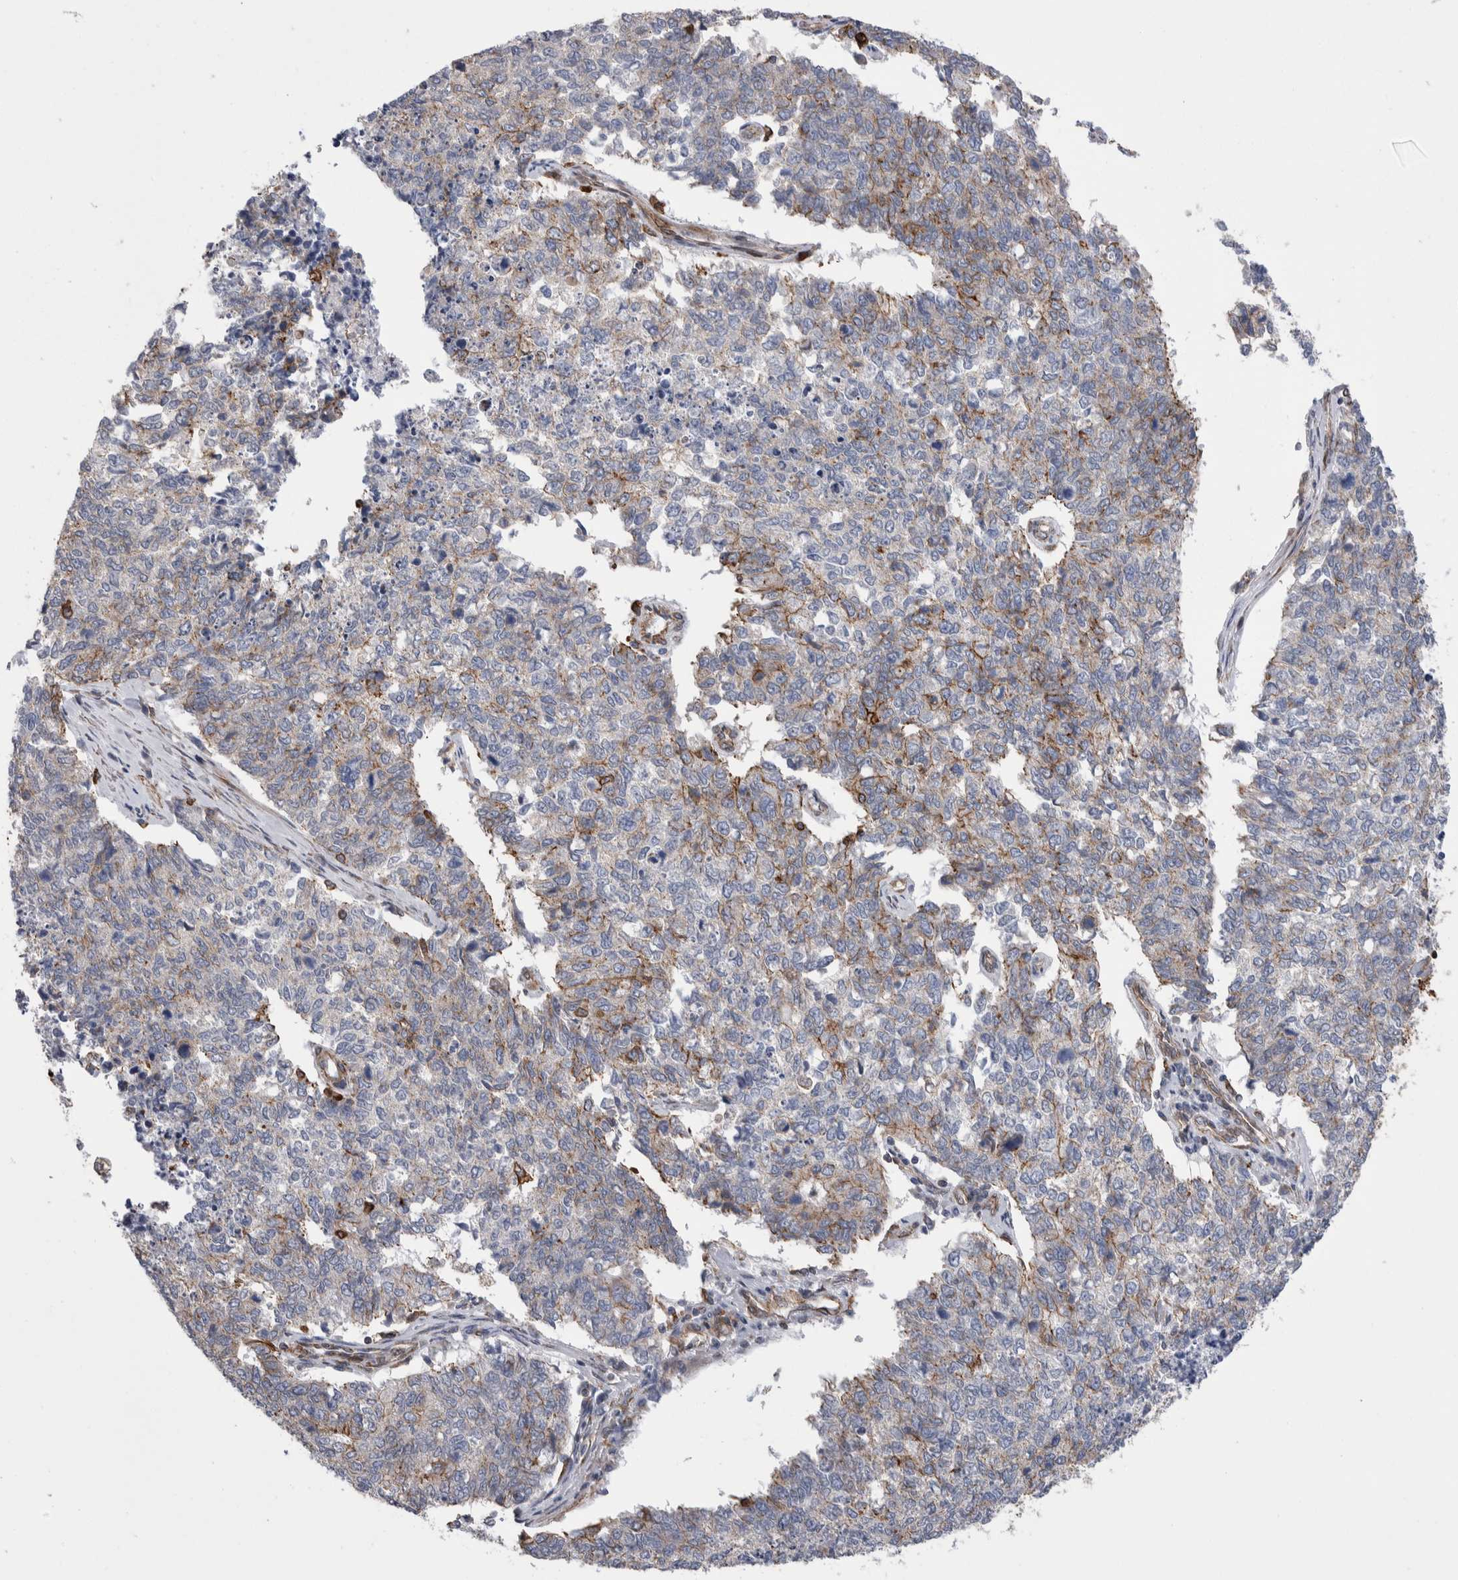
{"staining": {"intensity": "negative", "quantity": "none", "location": "none"}, "tissue": "cervical cancer", "cell_type": "Tumor cells", "image_type": "cancer", "snomed": [{"axis": "morphology", "description": "Squamous cell carcinoma, NOS"}, {"axis": "topography", "description": "Cervix"}], "caption": "High magnification brightfield microscopy of cervical cancer stained with DAB (brown) and counterstained with hematoxylin (blue): tumor cells show no significant positivity.", "gene": "KIF12", "patient": {"sex": "female", "age": 63}}